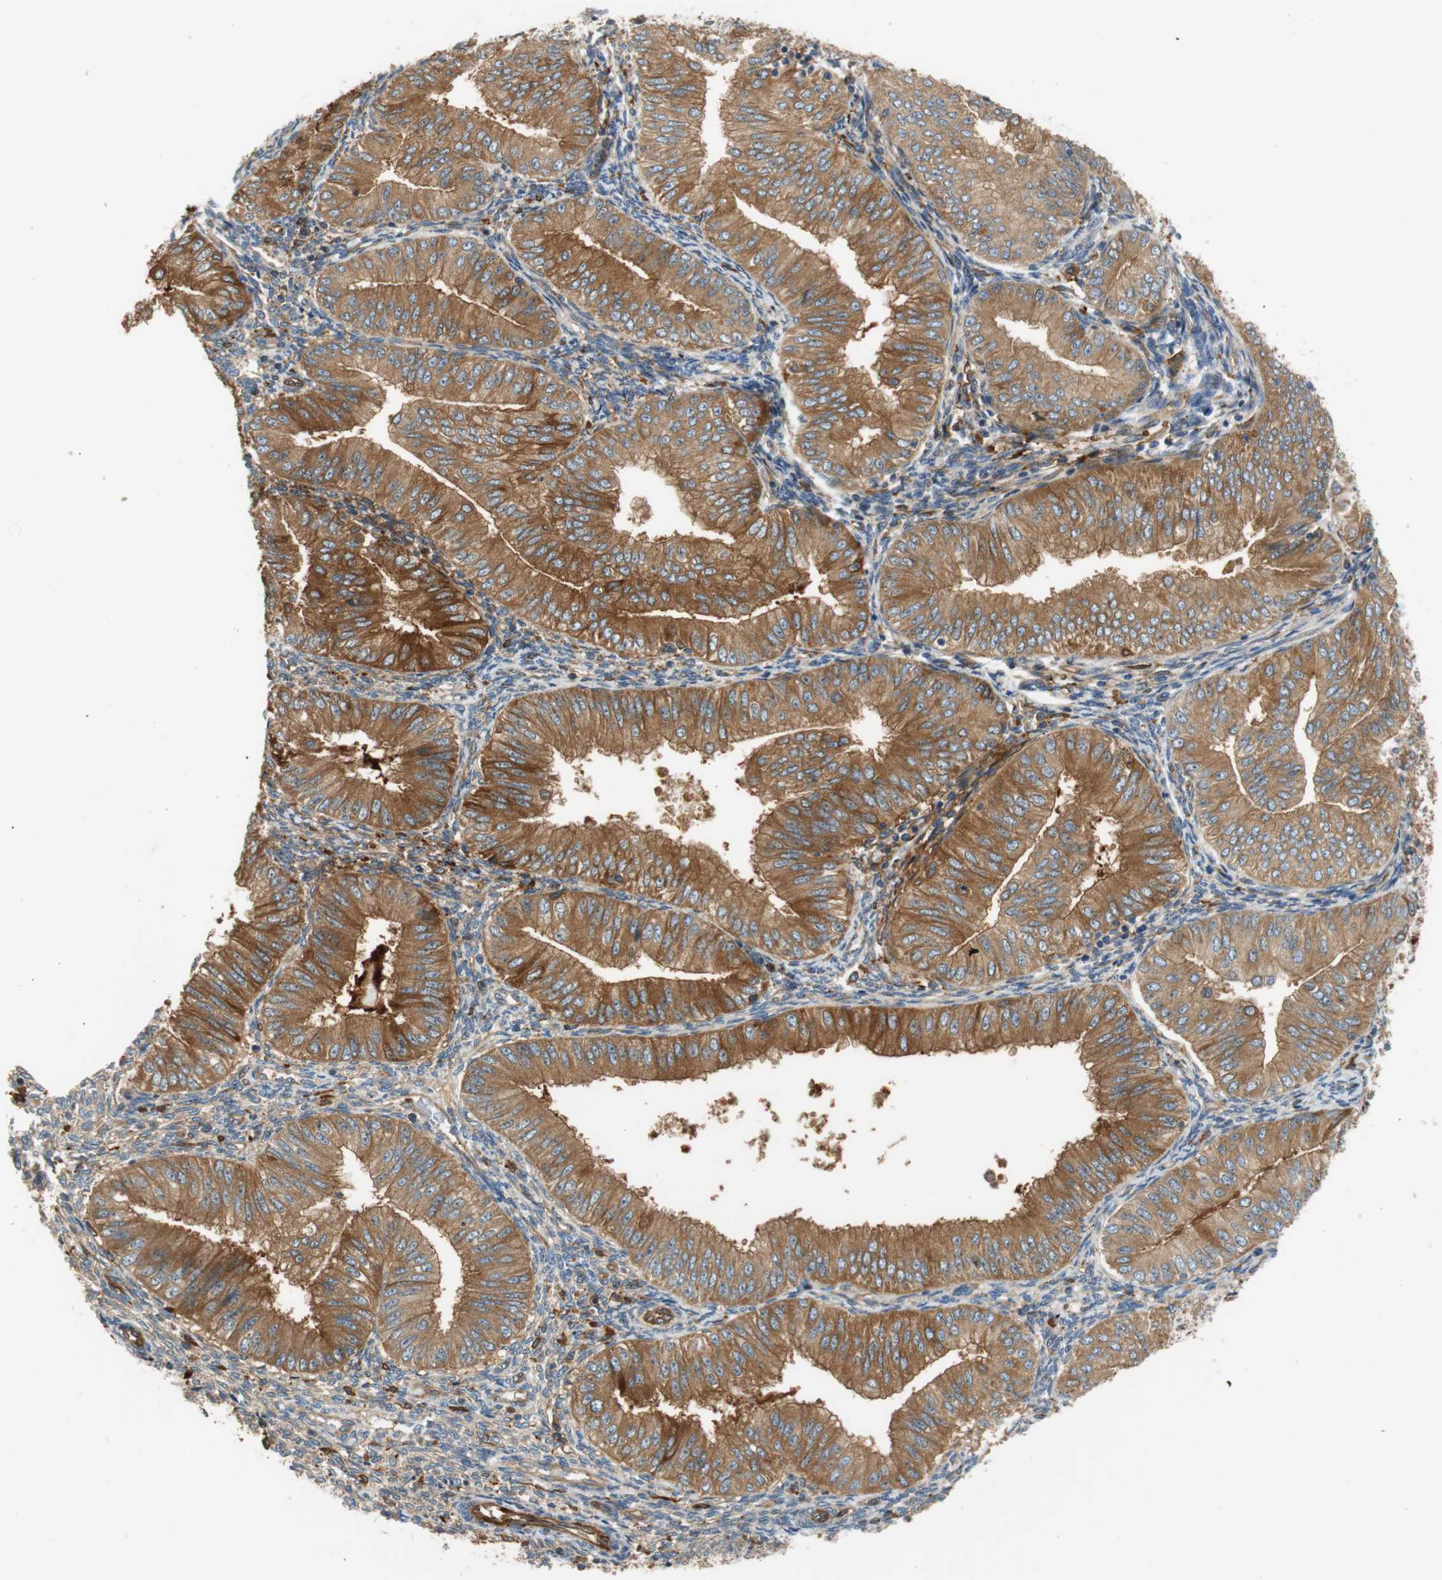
{"staining": {"intensity": "moderate", "quantity": ">75%", "location": "cytoplasmic/membranous"}, "tissue": "endometrial cancer", "cell_type": "Tumor cells", "image_type": "cancer", "snomed": [{"axis": "morphology", "description": "Normal tissue, NOS"}, {"axis": "morphology", "description": "Adenocarcinoma, NOS"}, {"axis": "topography", "description": "Endometrium"}], "caption": "This histopathology image exhibits endometrial cancer stained with IHC to label a protein in brown. The cytoplasmic/membranous of tumor cells show moderate positivity for the protein. Nuclei are counter-stained blue.", "gene": "PARP14", "patient": {"sex": "female", "age": 53}}